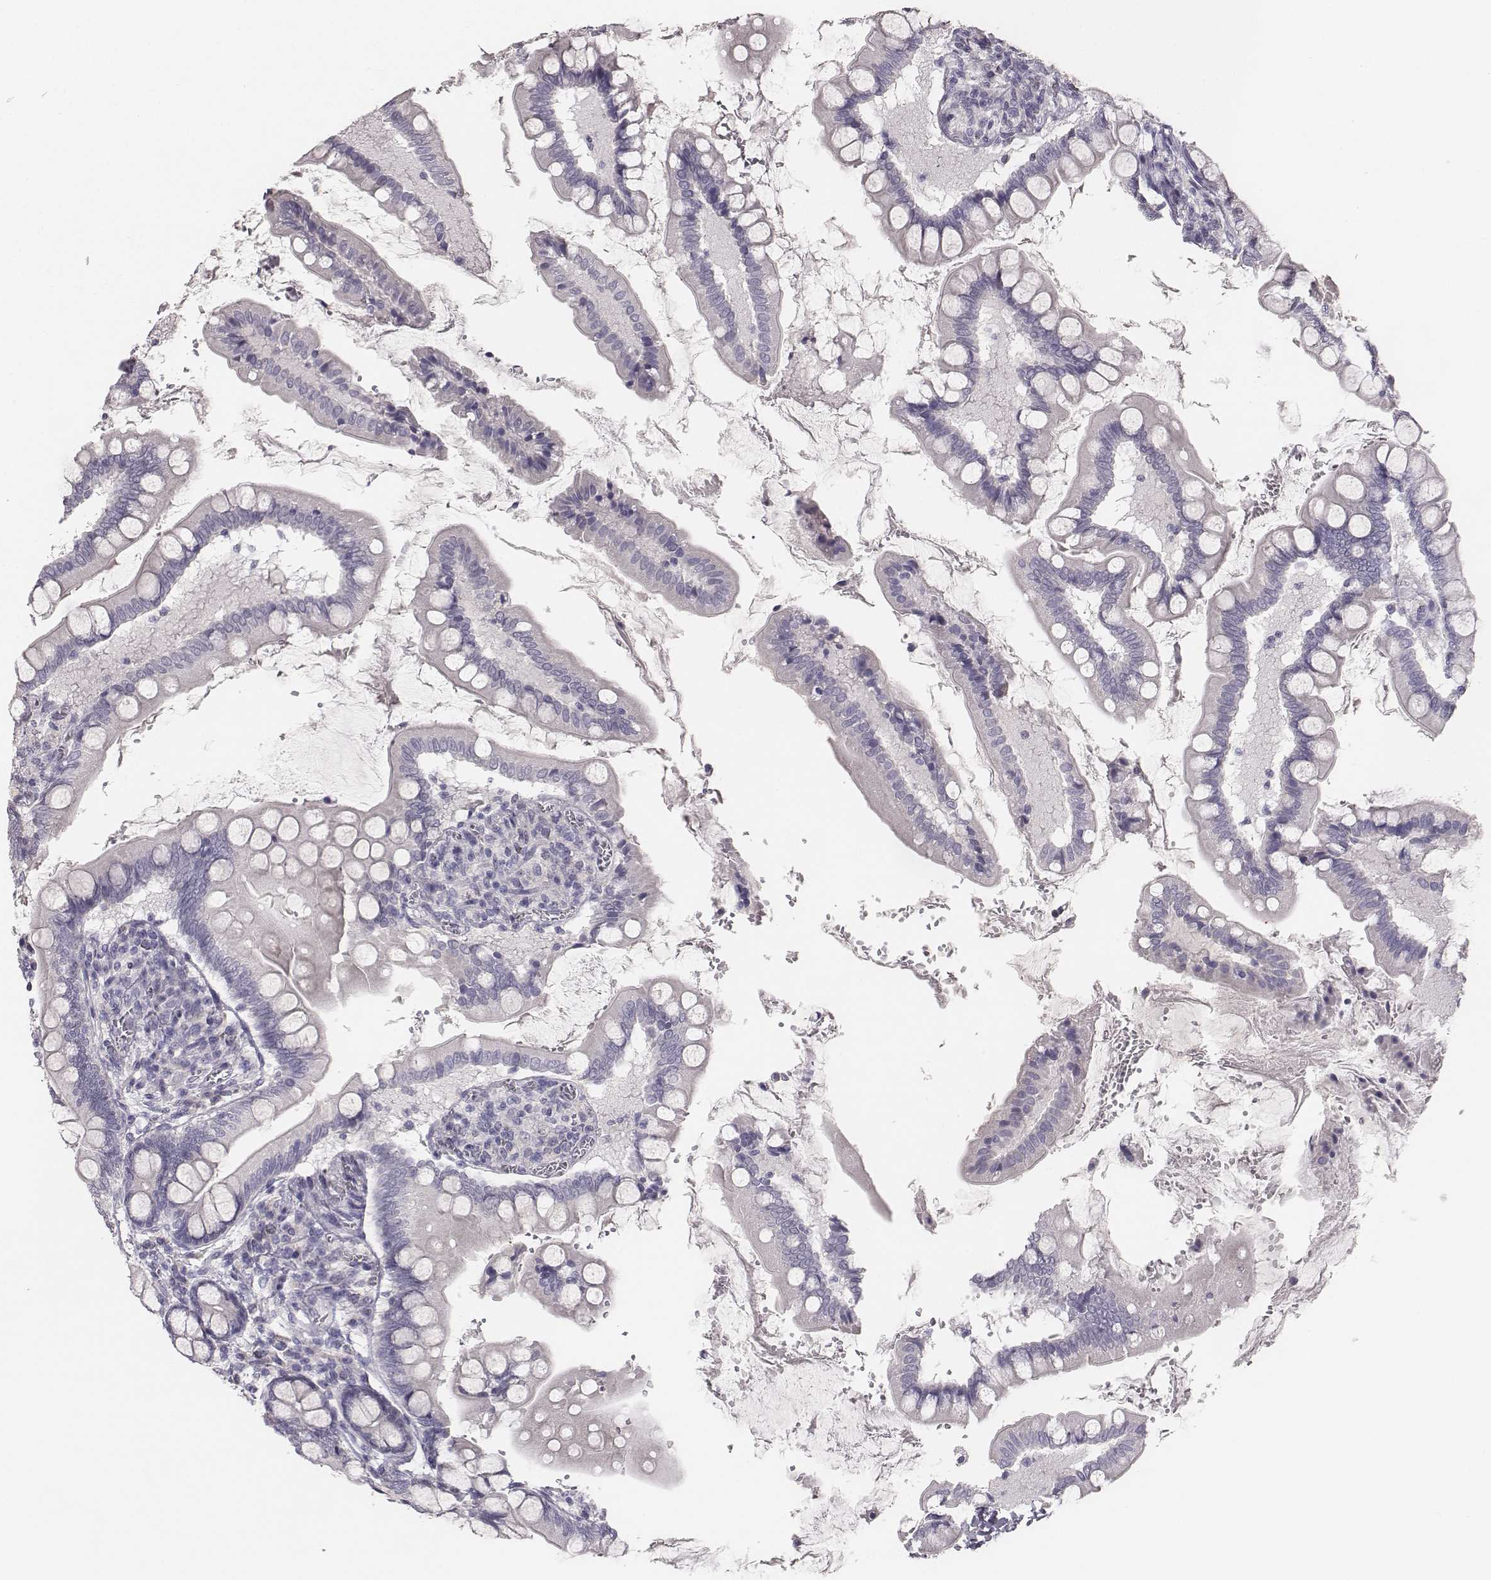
{"staining": {"intensity": "negative", "quantity": "none", "location": "none"}, "tissue": "small intestine", "cell_type": "Glandular cells", "image_type": "normal", "snomed": [{"axis": "morphology", "description": "Normal tissue, NOS"}, {"axis": "topography", "description": "Small intestine"}], "caption": "High magnification brightfield microscopy of normal small intestine stained with DAB (brown) and counterstained with hematoxylin (blue): glandular cells show no significant expression. The staining is performed using DAB brown chromogen with nuclei counter-stained in using hematoxylin.", "gene": "MYH6", "patient": {"sex": "female", "age": 56}}